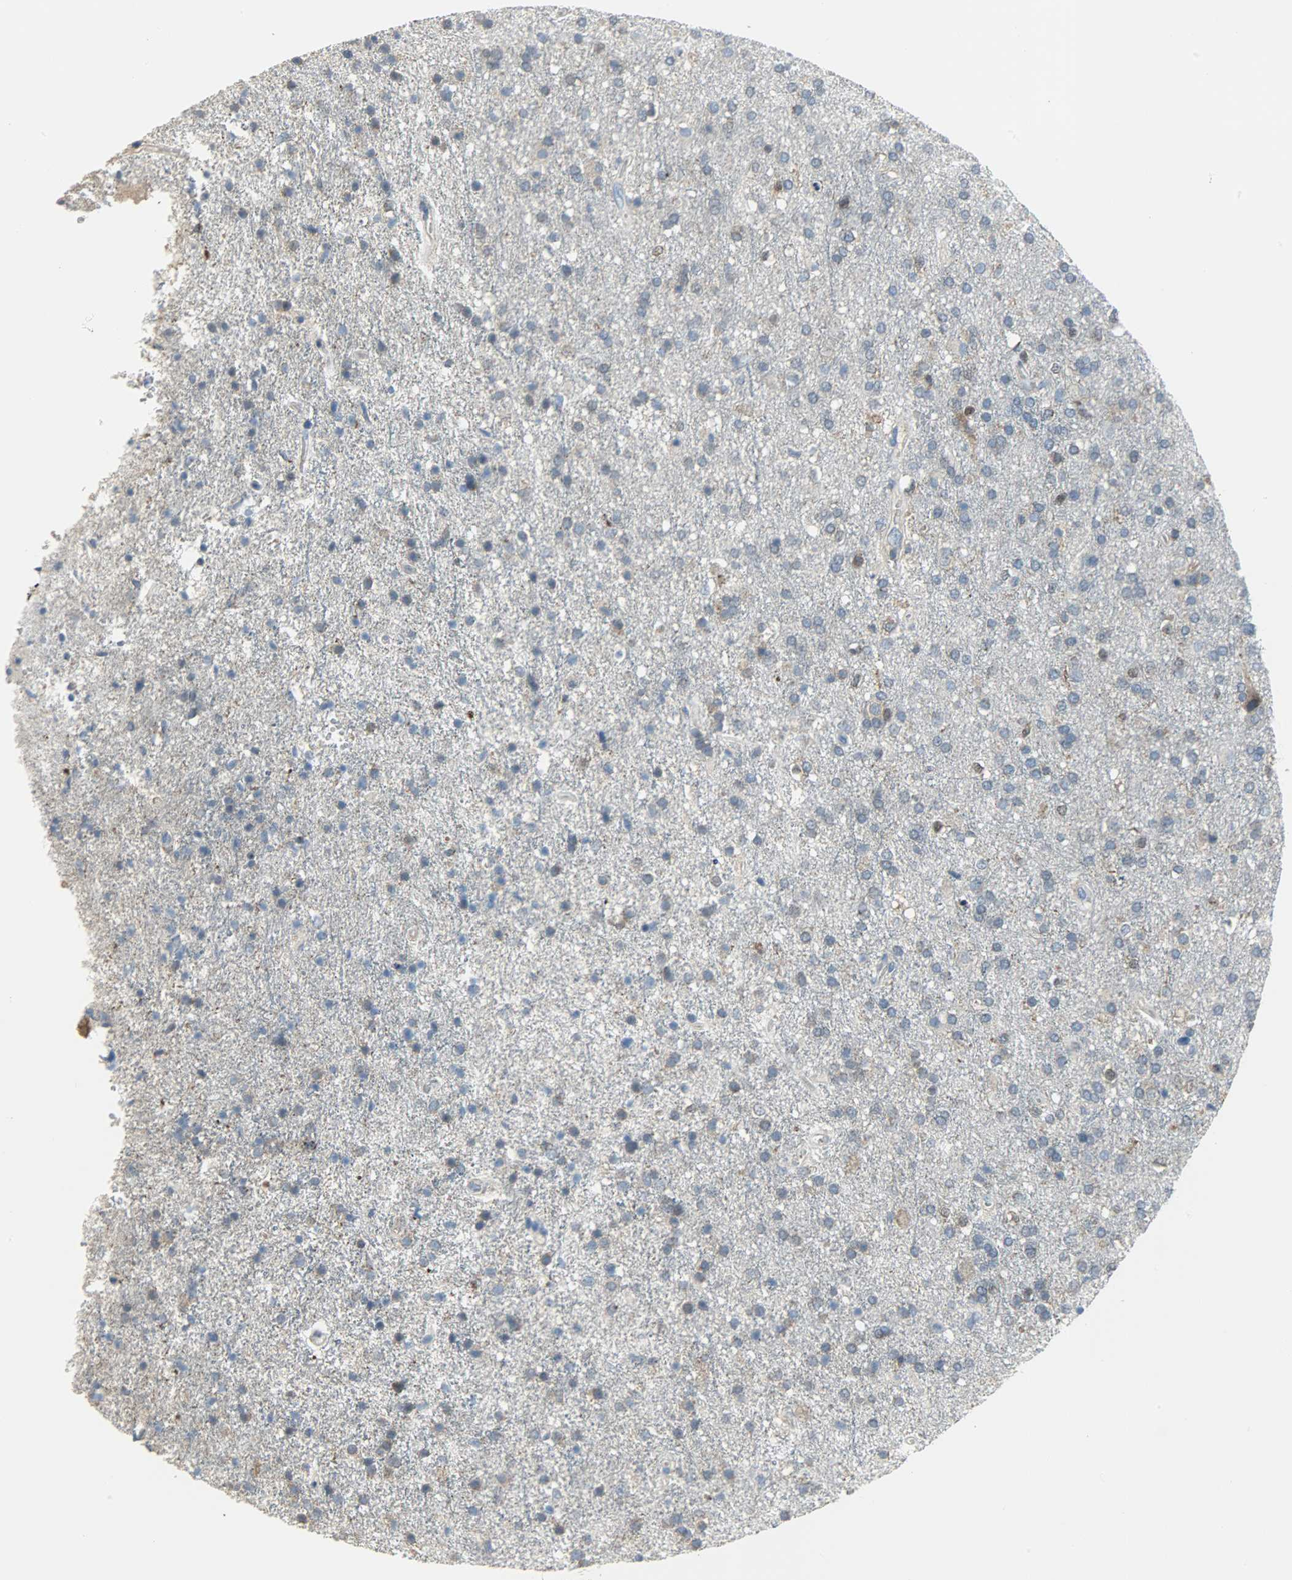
{"staining": {"intensity": "weak", "quantity": ">75%", "location": "cytoplasmic/membranous"}, "tissue": "glioma", "cell_type": "Tumor cells", "image_type": "cancer", "snomed": [{"axis": "morphology", "description": "Glioma, malignant, High grade"}, {"axis": "topography", "description": "Brain"}], "caption": "A histopathology image showing weak cytoplasmic/membranous staining in about >75% of tumor cells in glioma, as visualized by brown immunohistochemical staining.", "gene": "DNAJA4", "patient": {"sex": "male", "age": 33}}